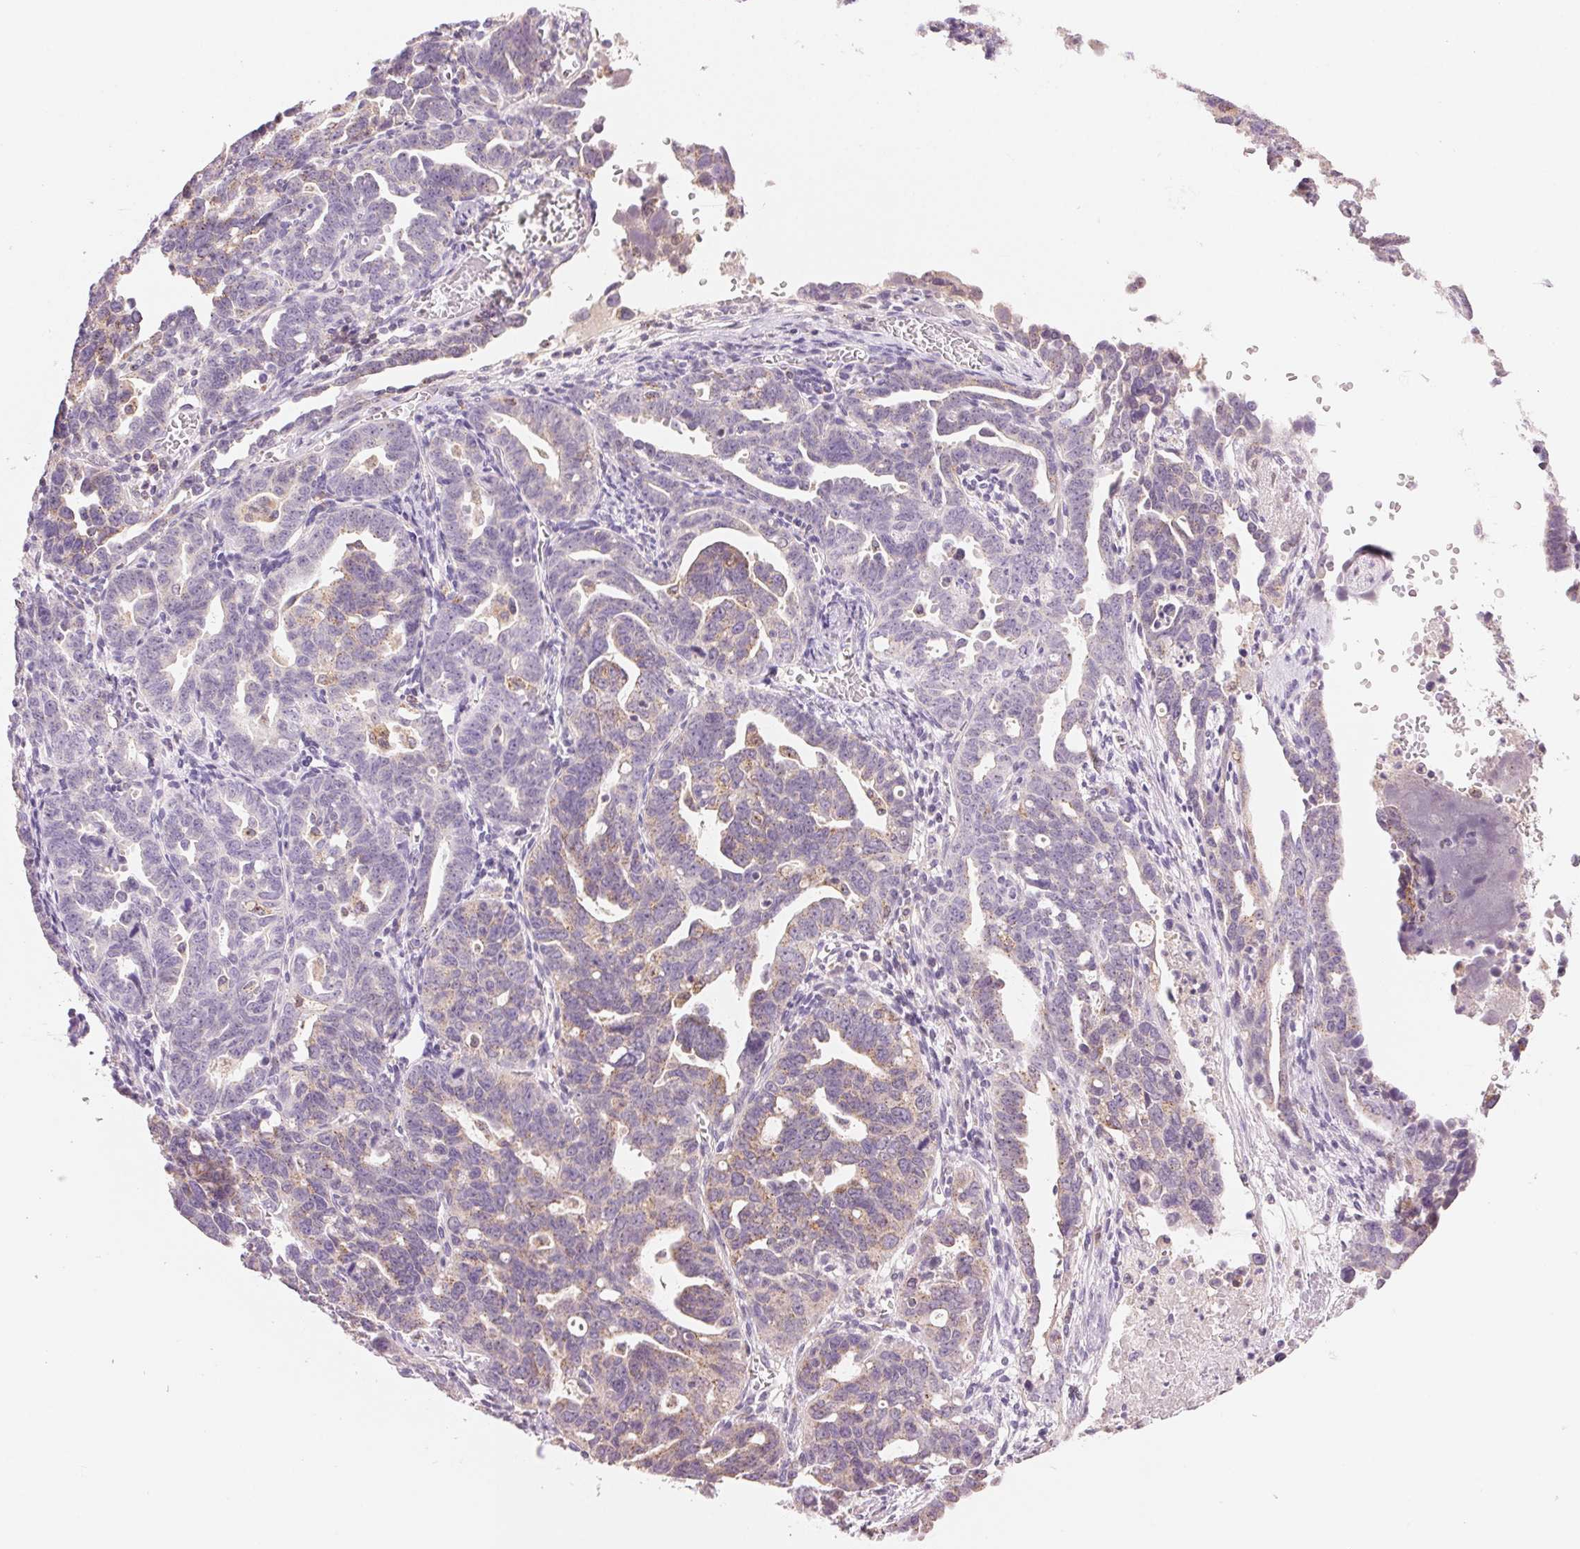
{"staining": {"intensity": "weak", "quantity": "<25%", "location": "cytoplasmic/membranous"}, "tissue": "ovarian cancer", "cell_type": "Tumor cells", "image_type": "cancer", "snomed": [{"axis": "morphology", "description": "Cystadenocarcinoma, serous, NOS"}, {"axis": "topography", "description": "Ovary"}], "caption": "DAB immunohistochemical staining of human ovarian cancer exhibits no significant staining in tumor cells. (IHC, brightfield microscopy, high magnification).", "gene": "HOXB13", "patient": {"sex": "female", "age": 69}}